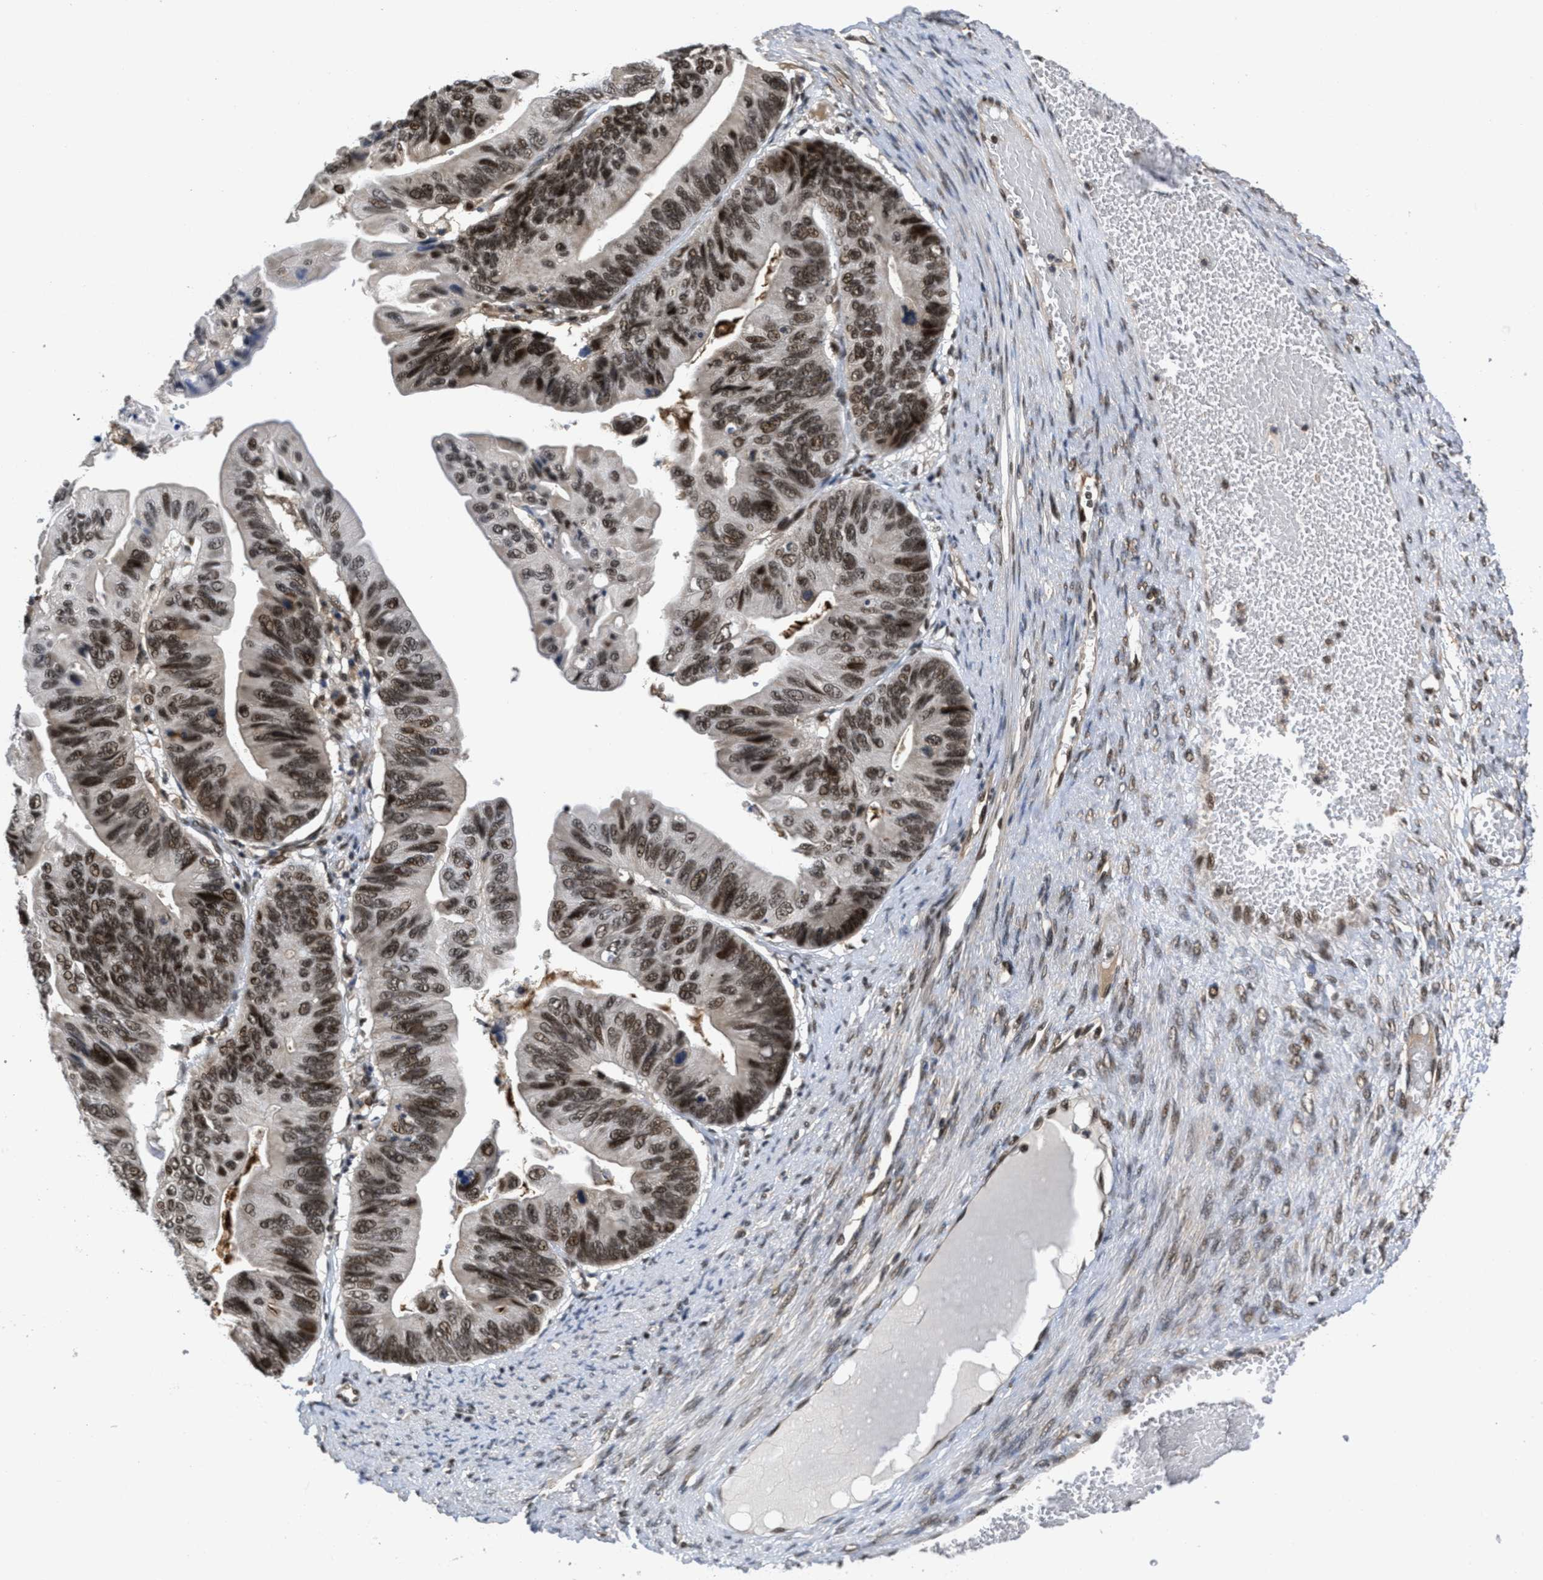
{"staining": {"intensity": "strong", "quantity": ">75%", "location": "nuclear"}, "tissue": "ovarian cancer", "cell_type": "Tumor cells", "image_type": "cancer", "snomed": [{"axis": "morphology", "description": "Cystadenocarcinoma, mucinous, NOS"}, {"axis": "topography", "description": "Ovary"}], "caption": "Ovarian cancer tissue reveals strong nuclear positivity in approximately >75% of tumor cells", "gene": "CUL4B", "patient": {"sex": "female", "age": 61}}